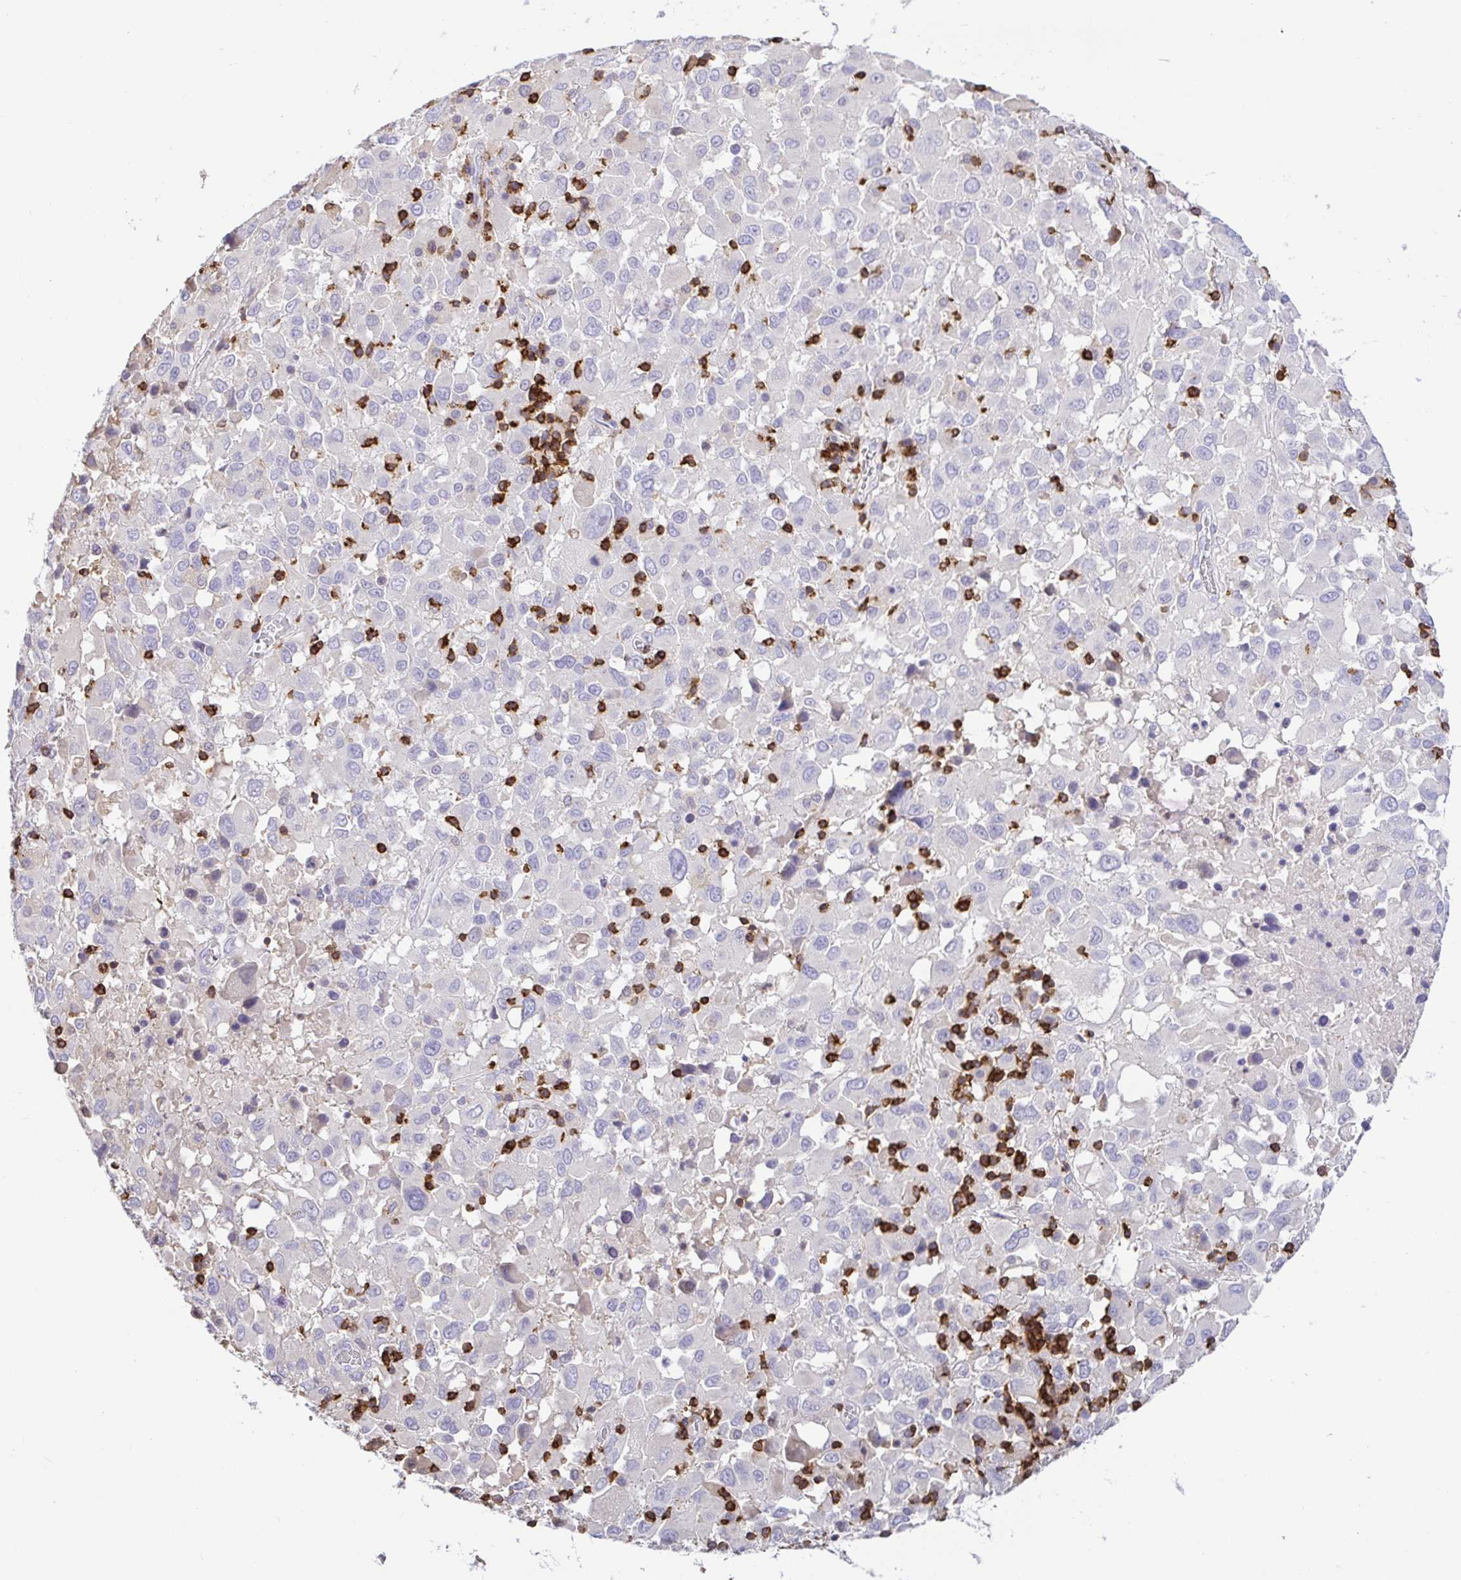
{"staining": {"intensity": "negative", "quantity": "none", "location": "none"}, "tissue": "melanoma", "cell_type": "Tumor cells", "image_type": "cancer", "snomed": [{"axis": "morphology", "description": "Malignant melanoma, Metastatic site"}, {"axis": "topography", "description": "Soft tissue"}], "caption": "Human melanoma stained for a protein using immunohistochemistry (IHC) shows no staining in tumor cells.", "gene": "SKAP1", "patient": {"sex": "male", "age": 50}}